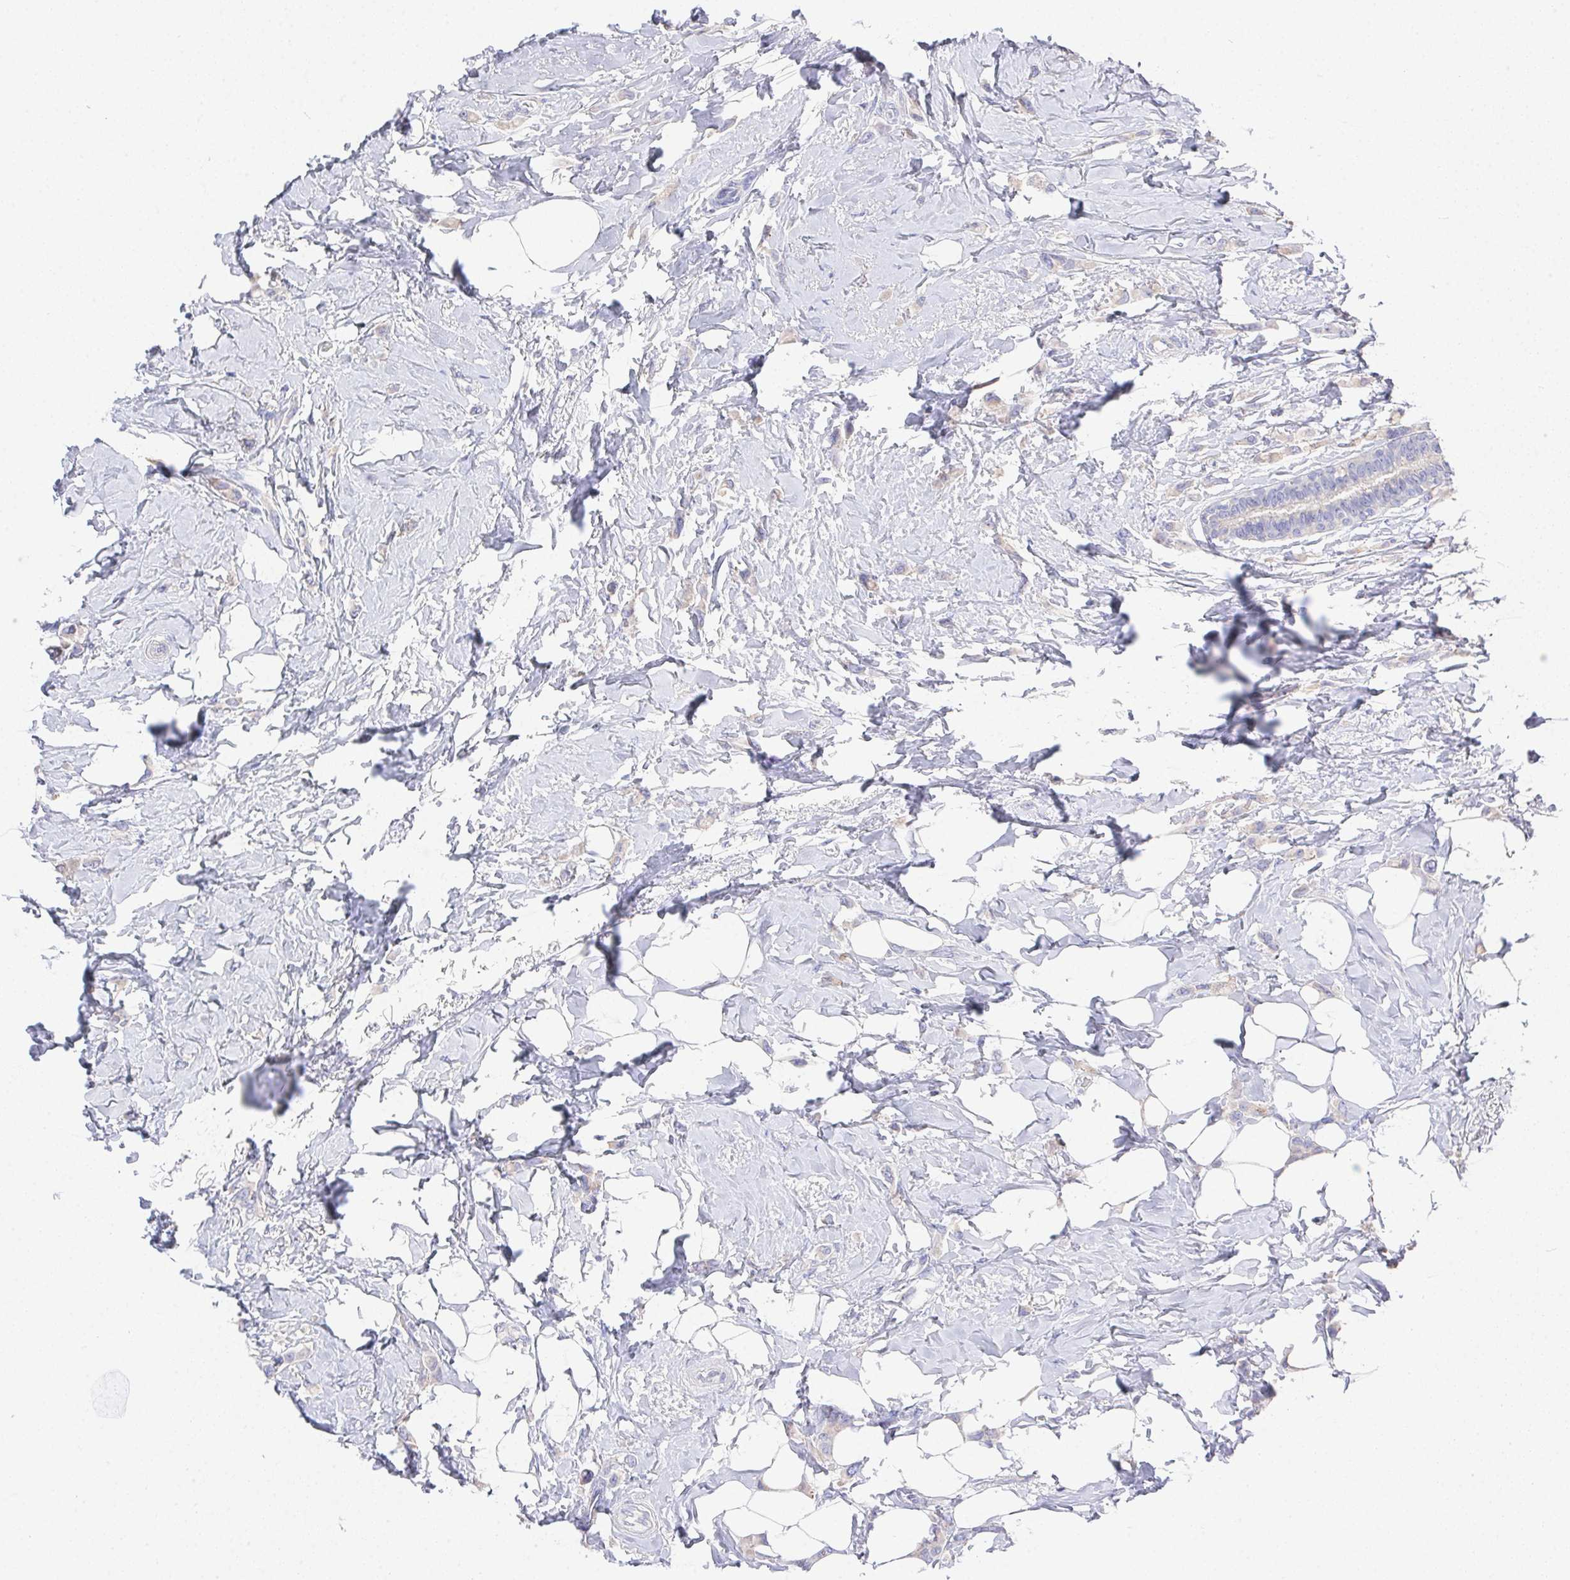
{"staining": {"intensity": "negative", "quantity": "none", "location": "none"}, "tissue": "breast cancer", "cell_type": "Tumor cells", "image_type": "cancer", "snomed": [{"axis": "morphology", "description": "Lobular carcinoma"}, {"axis": "topography", "description": "Breast"}], "caption": "A histopathology image of lobular carcinoma (breast) stained for a protein demonstrates no brown staining in tumor cells.", "gene": "PRG3", "patient": {"sex": "female", "age": 66}}